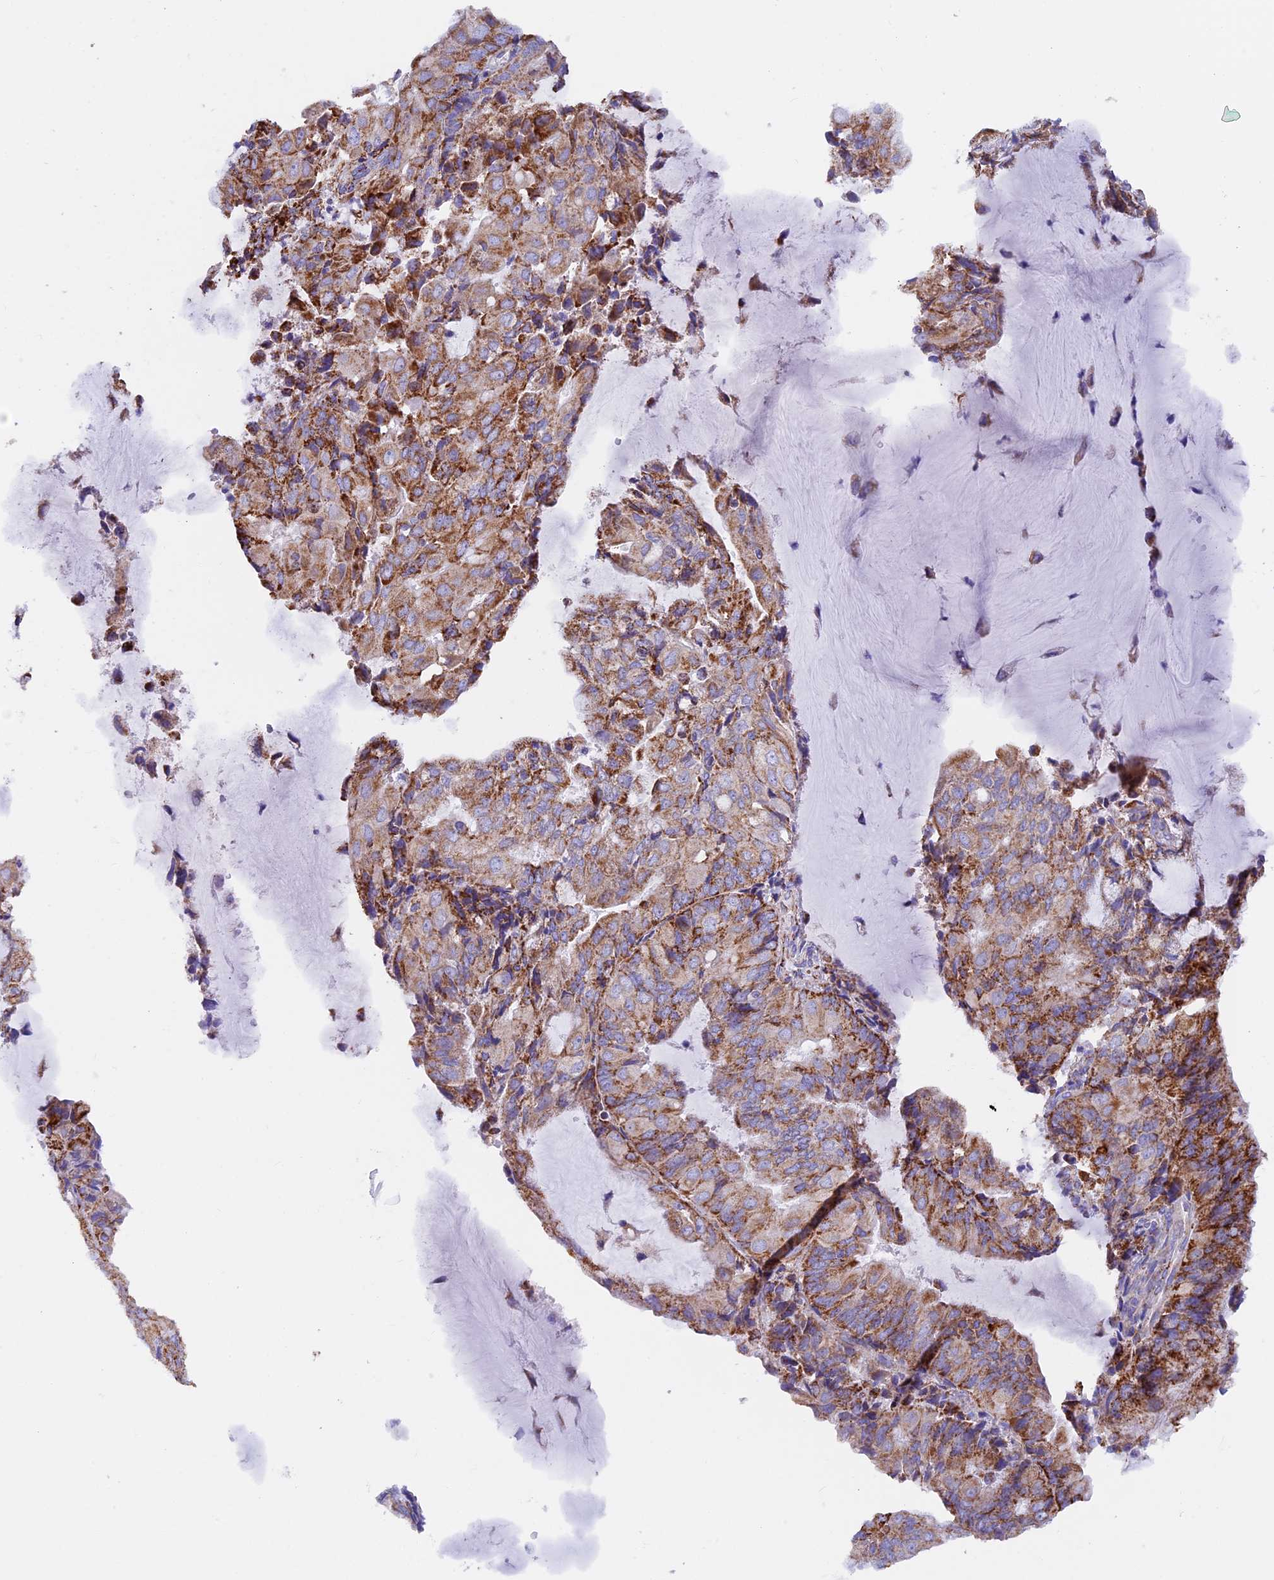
{"staining": {"intensity": "moderate", "quantity": "25%-75%", "location": "cytoplasmic/membranous"}, "tissue": "endometrial cancer", "cell_type": "Tumor cells", "image_type": "cancer", "snomed": [{"axis": "morphology", "description": "Adenocarcinoma, NOS"}, {"axis": "topography", "description": "Endometrium"}], "caption": "An image of human endometrial cancer stained for a protein demonstrates moderate cytoplasmic/membranous brown staining in tumor cells. The staining was performed using DAB to visualize the protein expression in brown, while the nuclei were stained in blue with hematoxylin (Magnification: 20x).", "gene": "SLC8B1", "patient": {"sex": "female", "age": 81}}